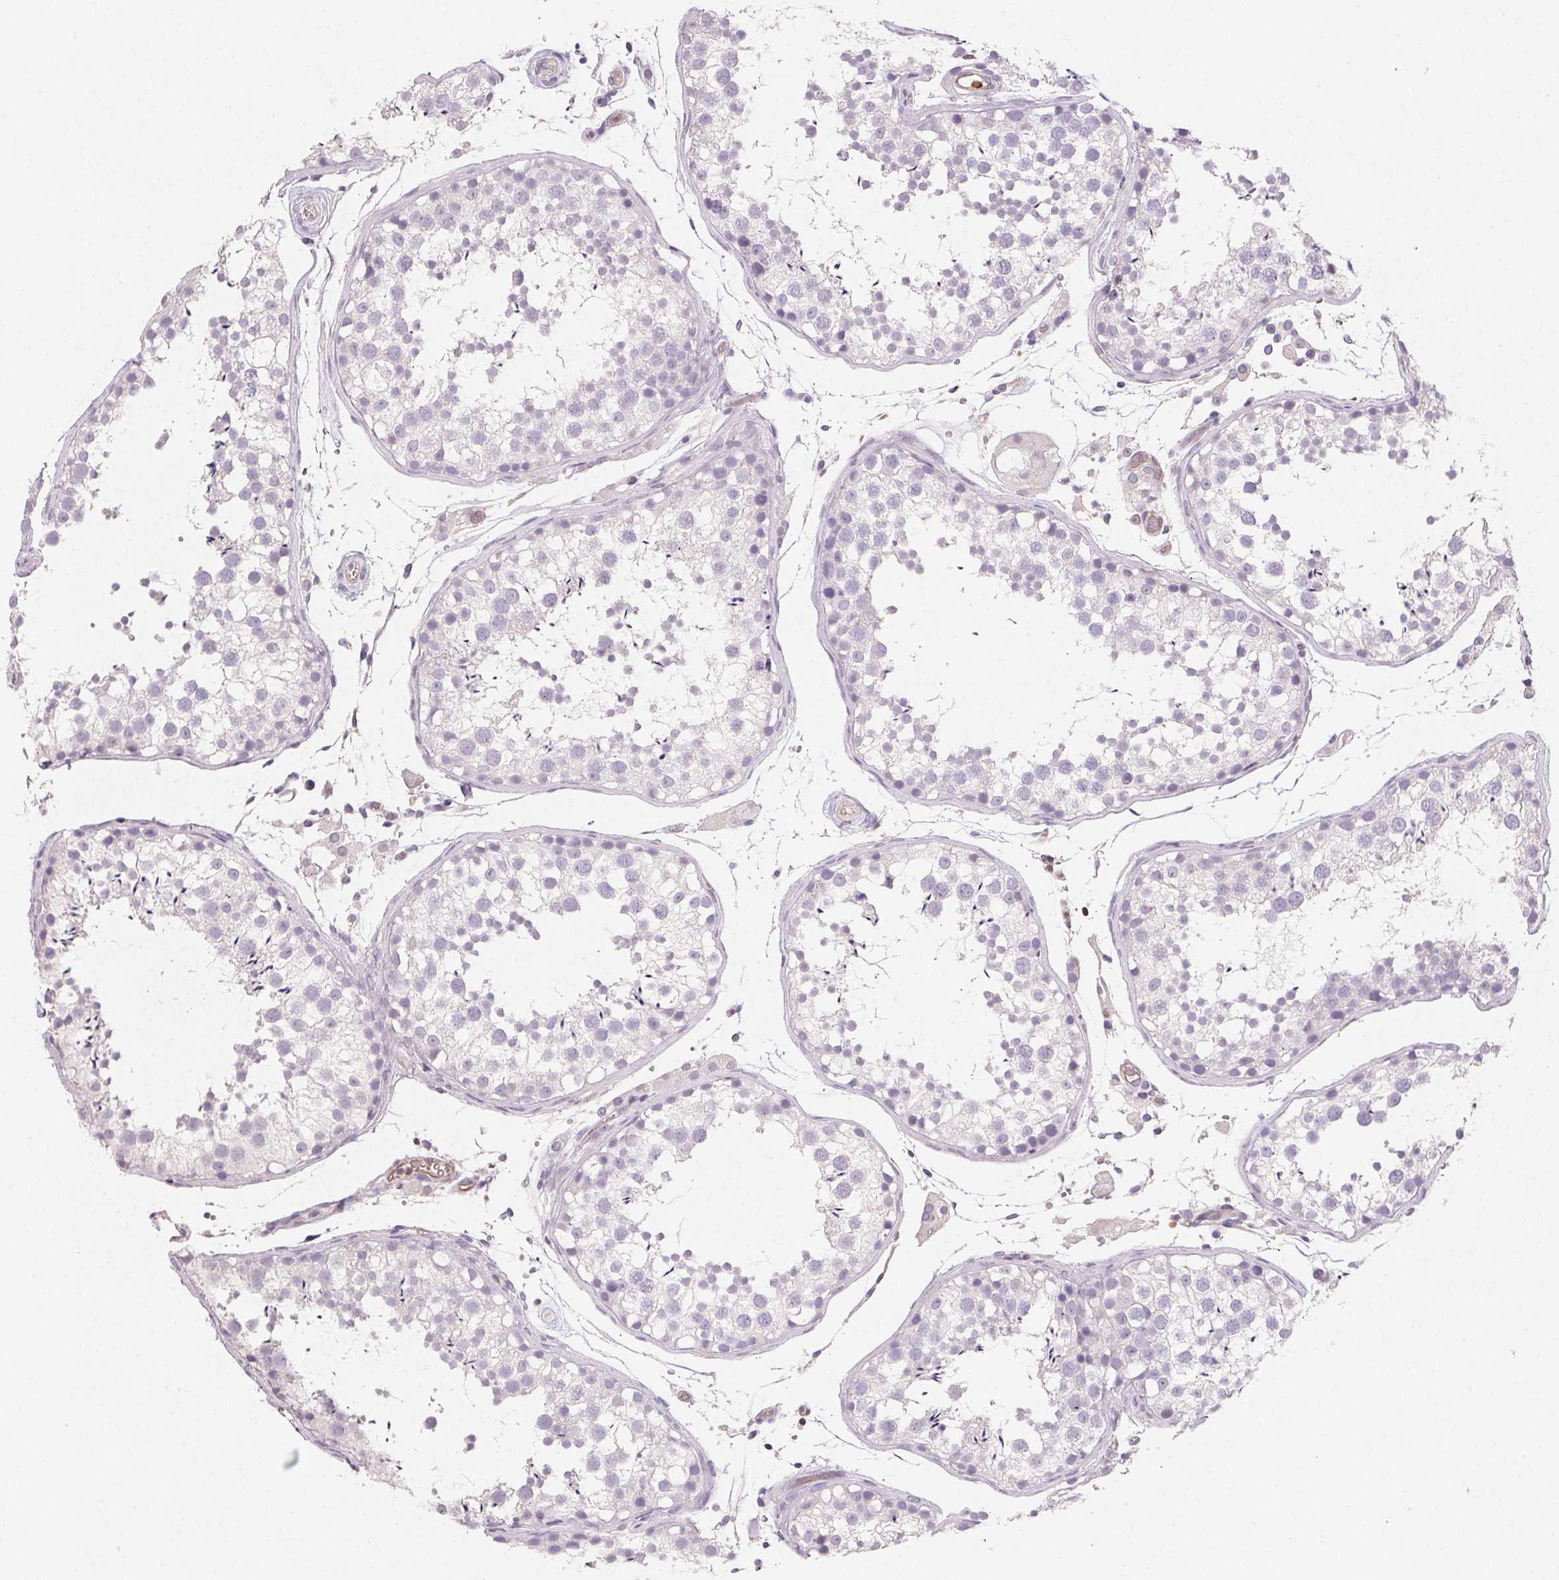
{"staining": {"intensity": "negative", "quantity": "none", "location": "none"}, "tissue": "testis", "cell_type": "Cells in seminiferous ducts", "image_type": "normal", "snomed": [{"axis": "morphology", "description": "Normal tissue, NOS"}, {"axis": "topography", "description": "Testis"}], "caption": "DAB (3,3'-diaminobenzidine) immunohistochemical staining of benign testis shows no significant staining in cells in seminiferous ducts. (Immunohistochemistry, brightfield microscopy, high magnification).", "gene": "GBP1", "patient": {"sex": "male", "age": 29}}